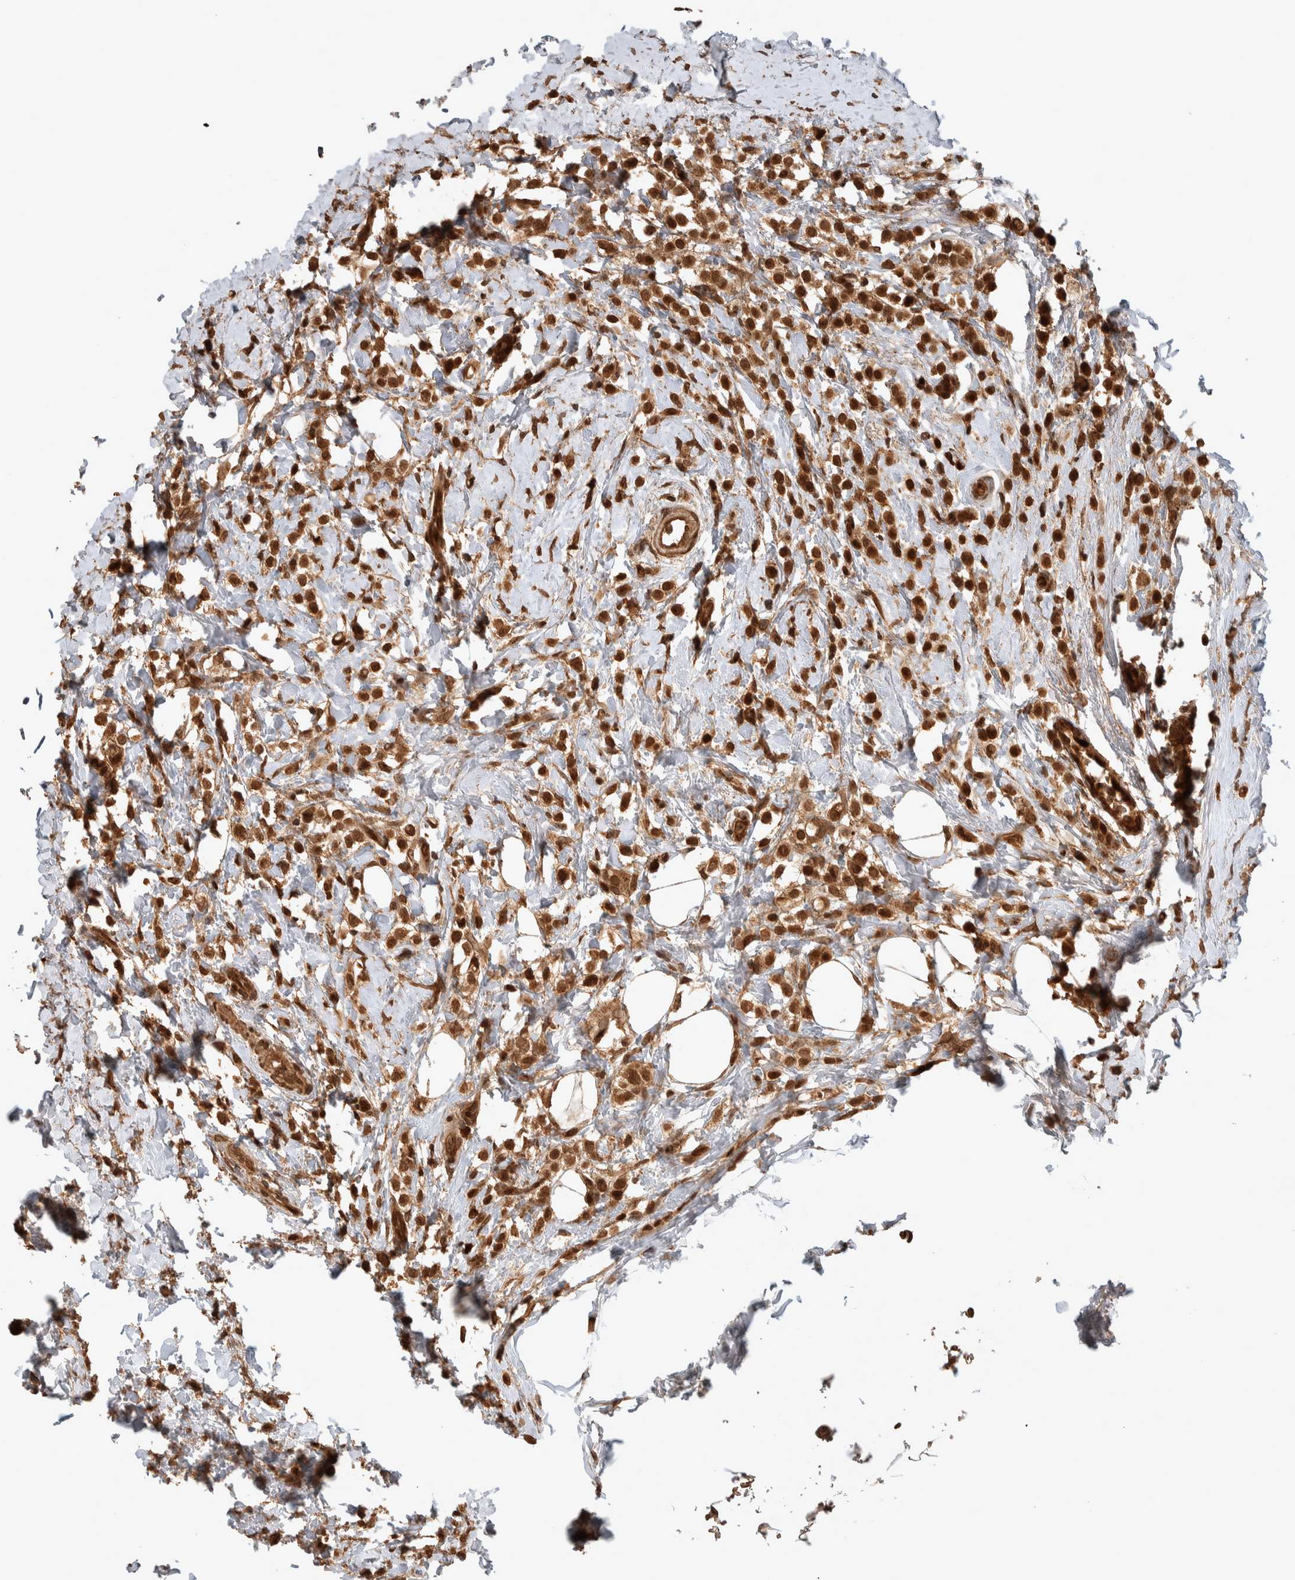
{"staining": {"intensity": "moderate", "quantity": ">75%", "location": "cytoplasmic/membranous,nuclear"}, "tissue": "breast cancer", "cell_type": "Tumor cells", "image_type": "cancer", "snomed": [{"axis": "morphology", "description": "Lobular carcinoma"}, {"axis": "topography", "description": "Breast"}], "caption": "Protein analysis of breast cancer tissue displays moderate cytoplasmic/membranous and nuclear staining in approximately >75% of tumor cells.", "gene": "CNTROB", "patient": {"sex": "female", "age": 50}}